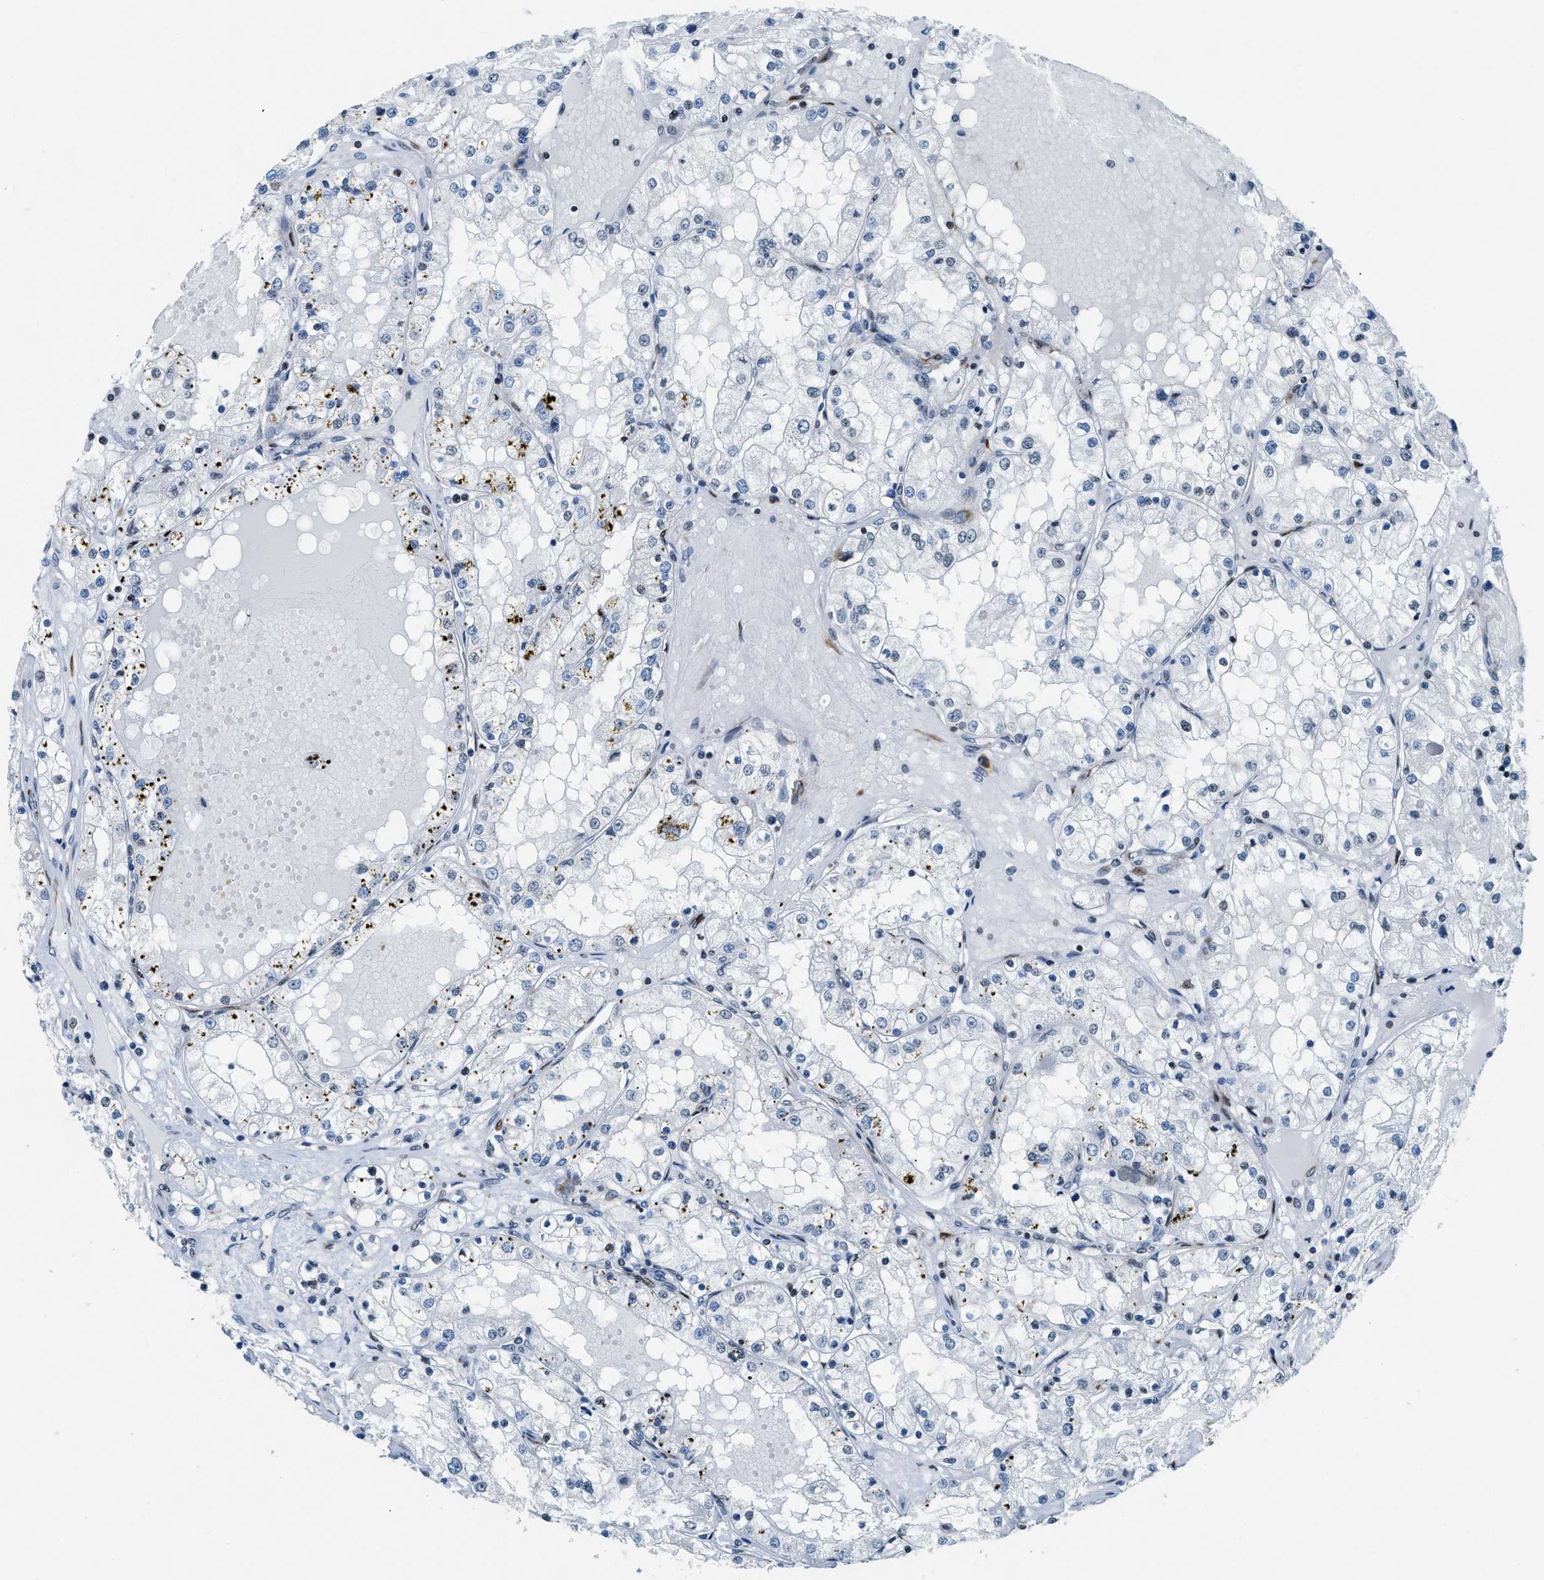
{"staining": {"intensity": "negative", "quantity": "none", "location": "none"}, "tissue": "renal cancer", "cell_type": "Tumor cells", "image_type": "cancer", "snomed": [{"axis": "morphology", "description": "Adenocarcinoma, NOS"}, {"axis": "topography", "description": "Kidney"}], "caption": "This histopathology image is of renal cancer stained with immunohistochemistry (IHC) to label a protein in brown with the nuclei are counter-stained blue. There is no positivity in tumor cells.", "gene": "UVRAG", "patient": {"sex": "male", "age": 68}}